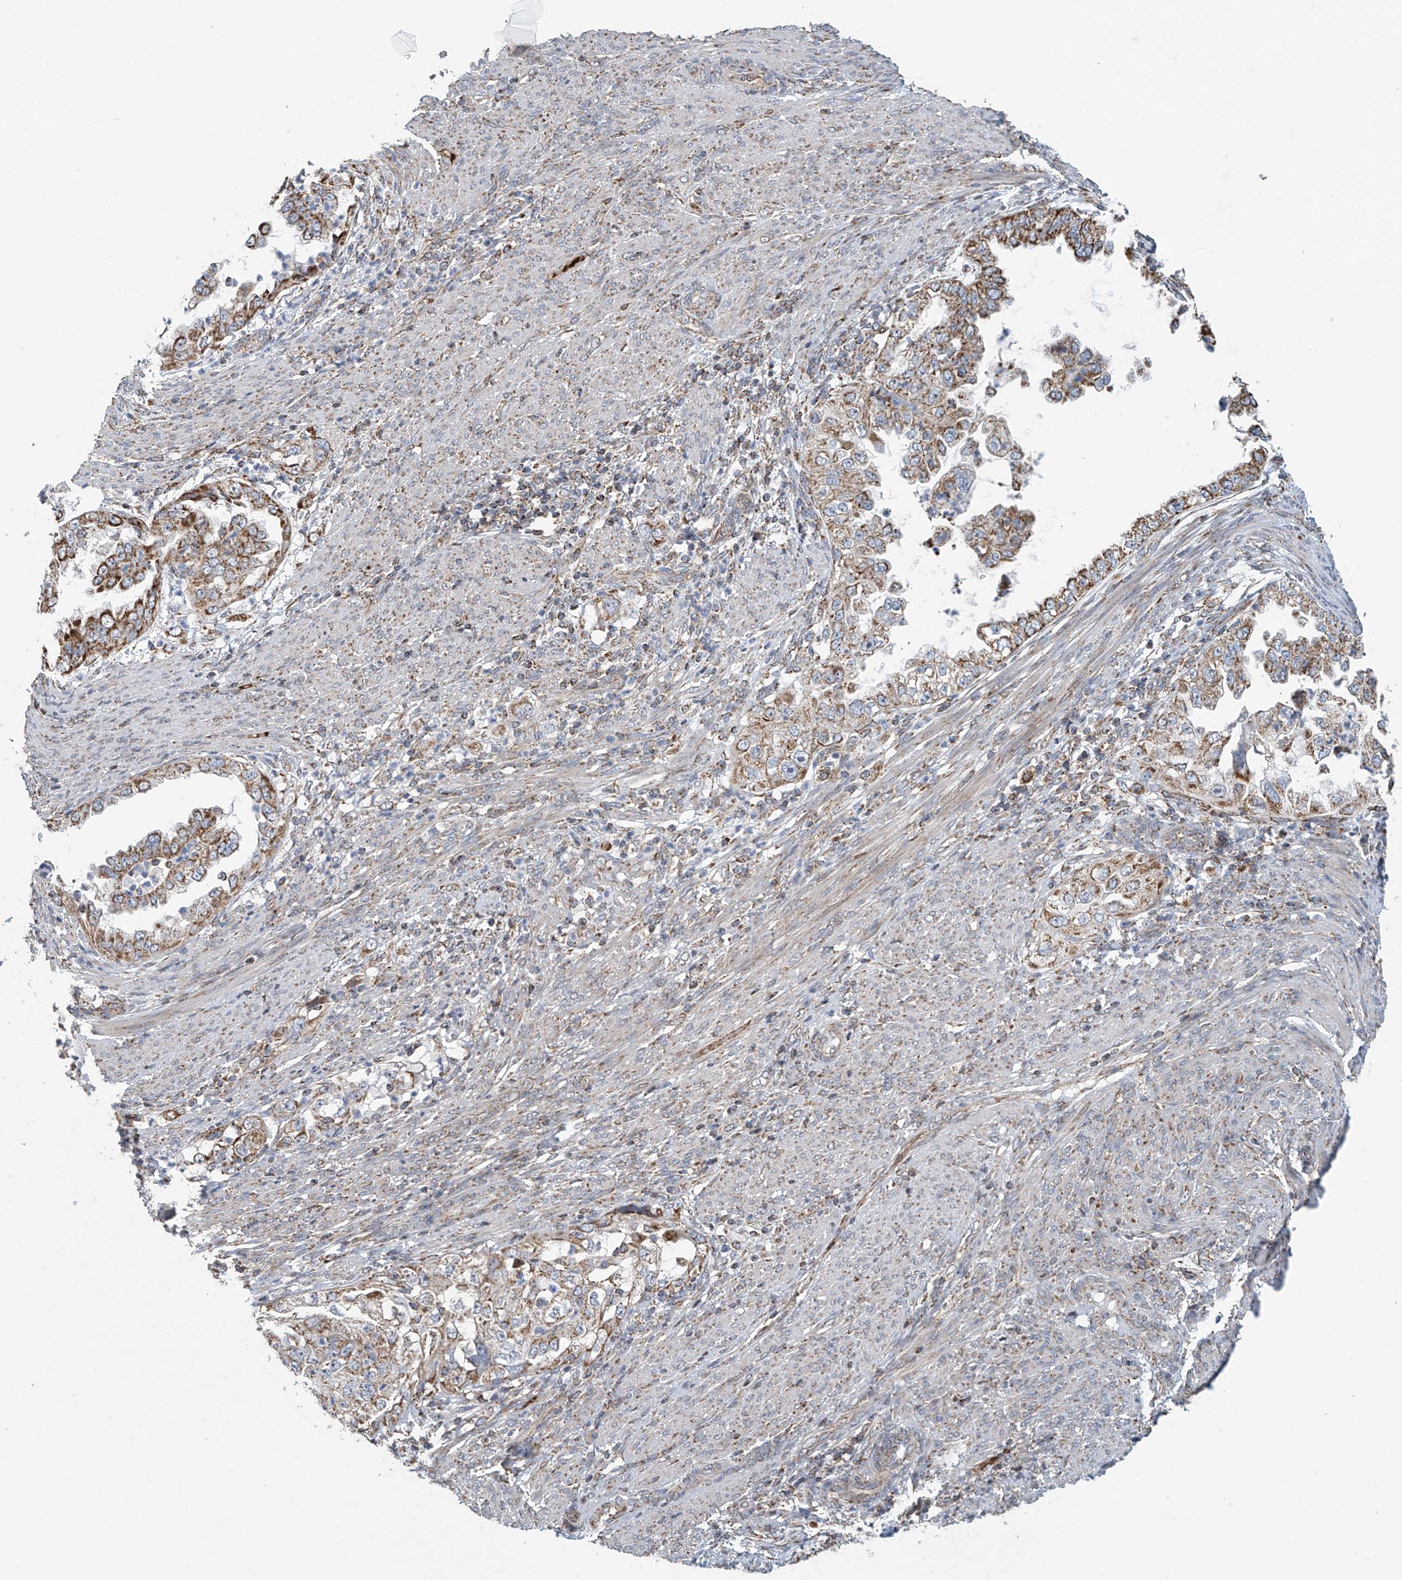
{"staining": {"intensity": "moderate", "quantity": ">75%", "location": "cytoplasmic/membranous"}, "tissue": "endometrial cancer", "cell_type": "Tumor cells", "image_type": "cancer", "snomed": [{"axis": "morphology", "description": "Adenocarcinoma, NOS"}, {"axis": "topography", "description": "Endometrium"}], "caption": "Protein expression analysis of human endometrial adenocarcinoma reveals moderate cytoplasmic/membranous expression in about >75% of tumor cells.", "gene": "COMMD1", "patient": {"sex": "female", "age": 85}}